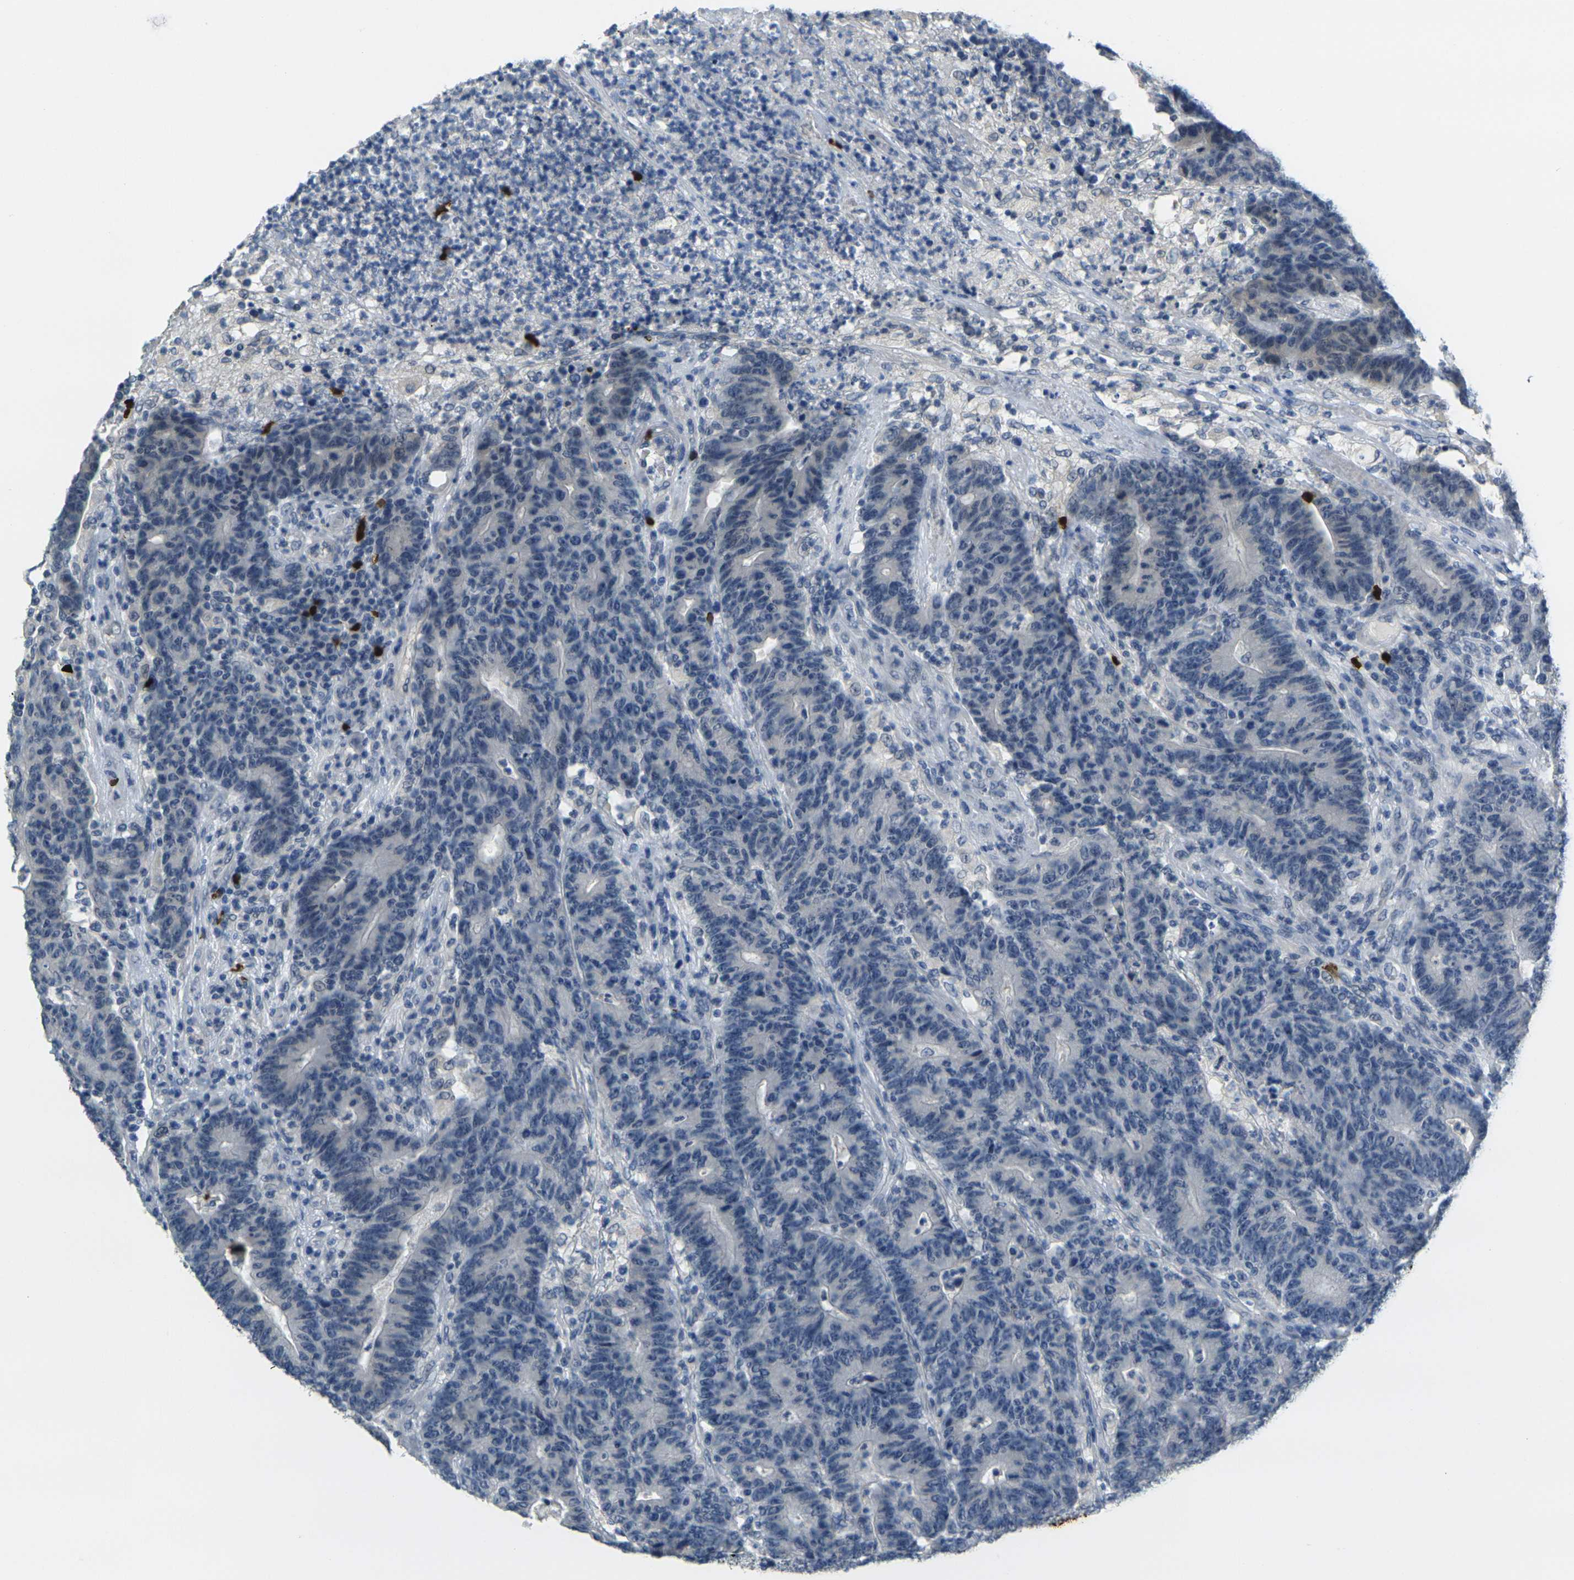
{"staining": {"intensity": "negative", "quantity": "none", "location": "none"}, "tissue": "colorectal cancer", "cell_type": "Tumor cells", "image_type": "cancer", "snomed": [{"axis": "morphology", "description": "Normal tissue, NOS"}, {"axis": "morphology", "description": "Adenocarcinoma, NOS"}, {"axis": "topography", "description": "Colon"}], "caption": "An immunohistochemistry (IHC) photomicrograph of colorectal adenocarcinoma is shown. There is no staining in tumor cells of colorectal adenocarcinoma.", "gene": "GPR15", "patient": {"sex": "female", "age": 75}}